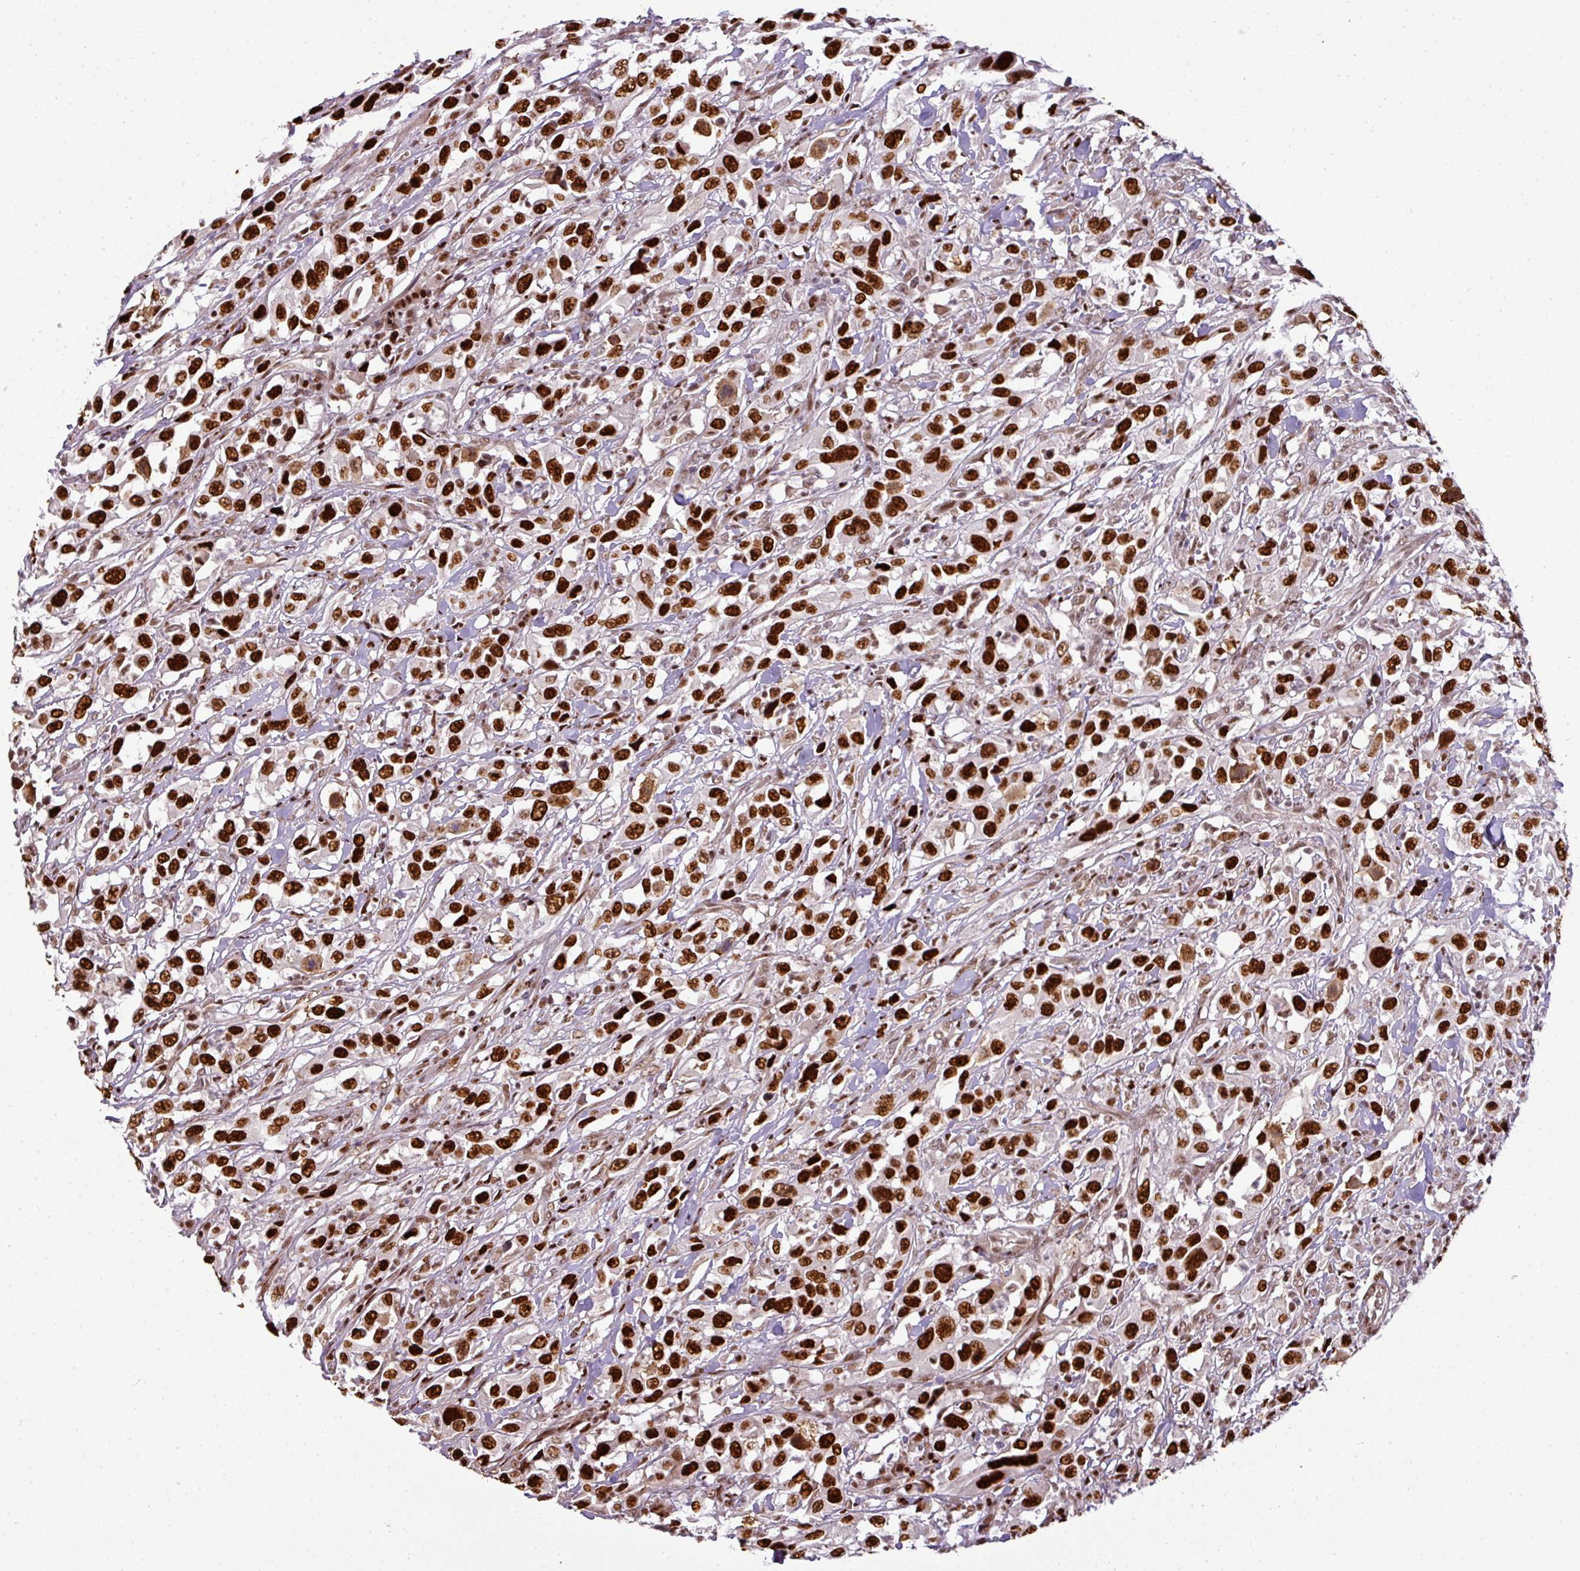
{"staining": {"intensity": "strong", "quantity": ">75%", "location": "nuclear"}, "tissue": "urothelial cancer", "cell_type": "Tumor cells", "image_type": "cancer", "snomed": [{"axis": "morphology", "description": "Urothelial carcinoma, High grade"}, {"axis": "topography", "description": "Urinary bladder"}], "caption": "Protein expression analysis of human urothelial cancer reveals strong nuclear positivity in approximately >75% of tumor cells.", "gene": "MYSM1", "patient": {"sex": "male", "age": 61}}